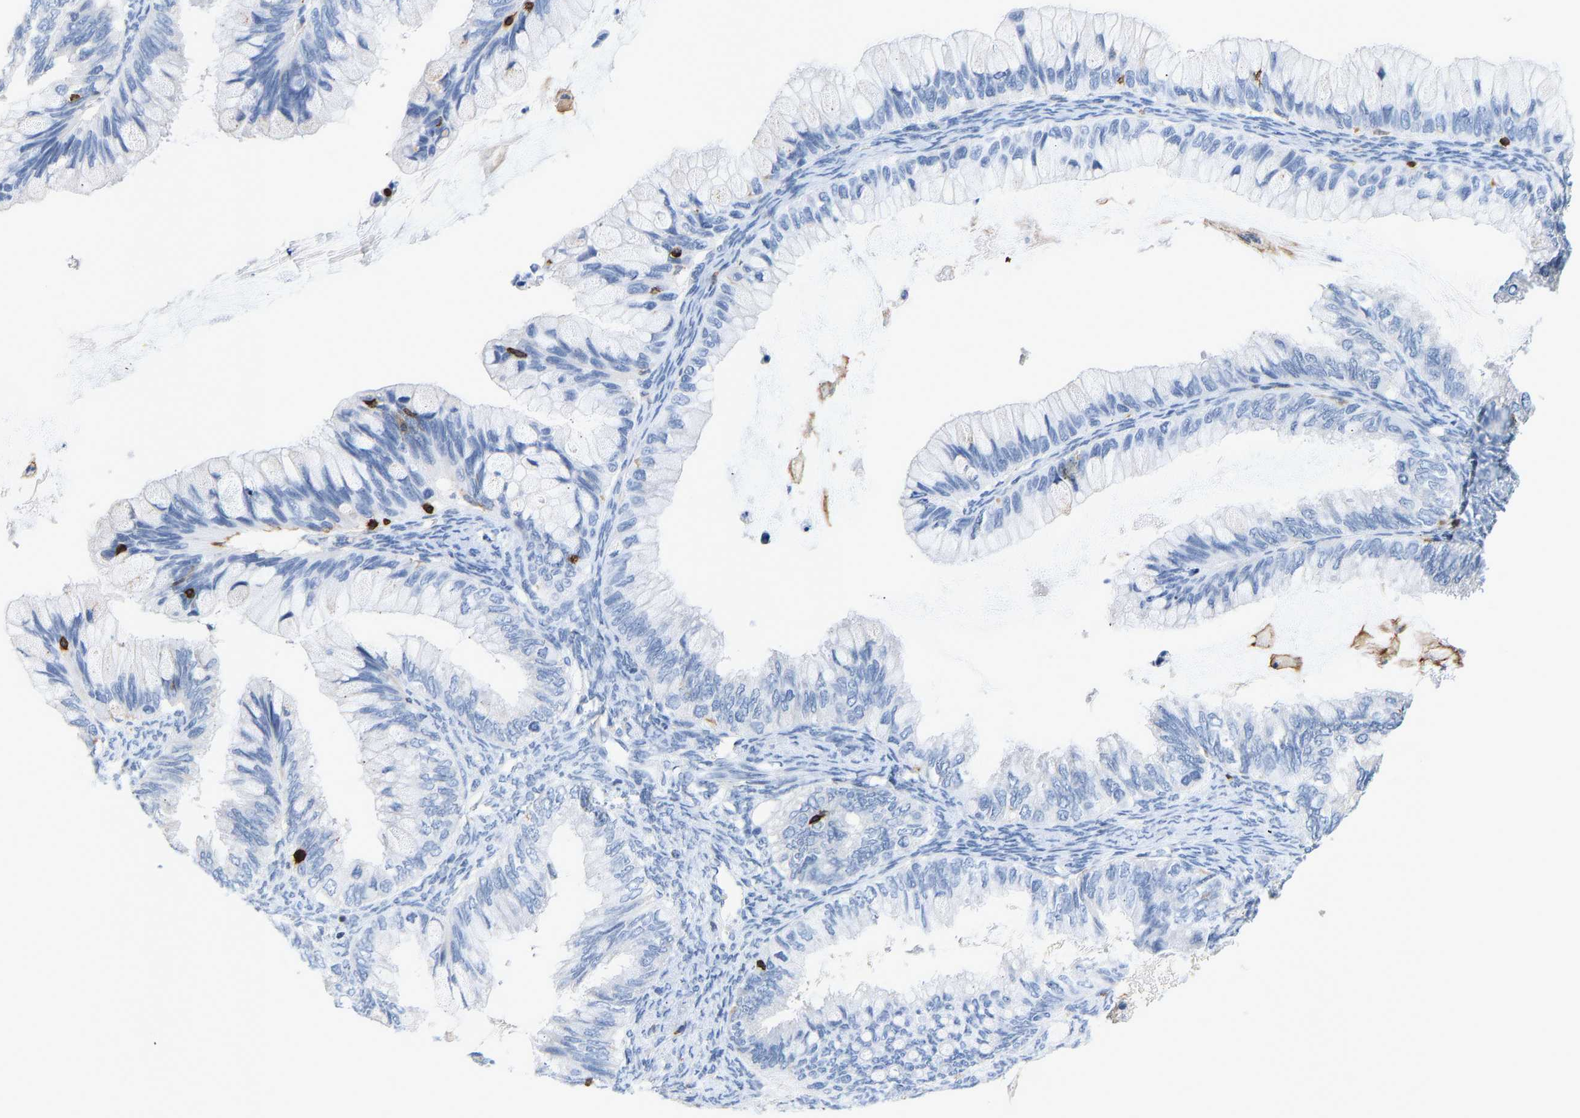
{"staining": {"intensity": "negative", "quantity": "none", "location": "none"}, "tissue": "ovarian cancer", "cell_type": "Tumor cells", "image_type": "cancer", "snomed": [{"axis": "morphology", "description": "Cystadenocarcinoma, mucinous, NOS"}, {"axis": "topography", "description": "Ovary"}], "caption": "Image shows no significant protein expression in tumor cells of mucinous cystadenocarcinoma (ovarian).", "gene": "EVL", "patient": {"sex": "female", "age": 80}}